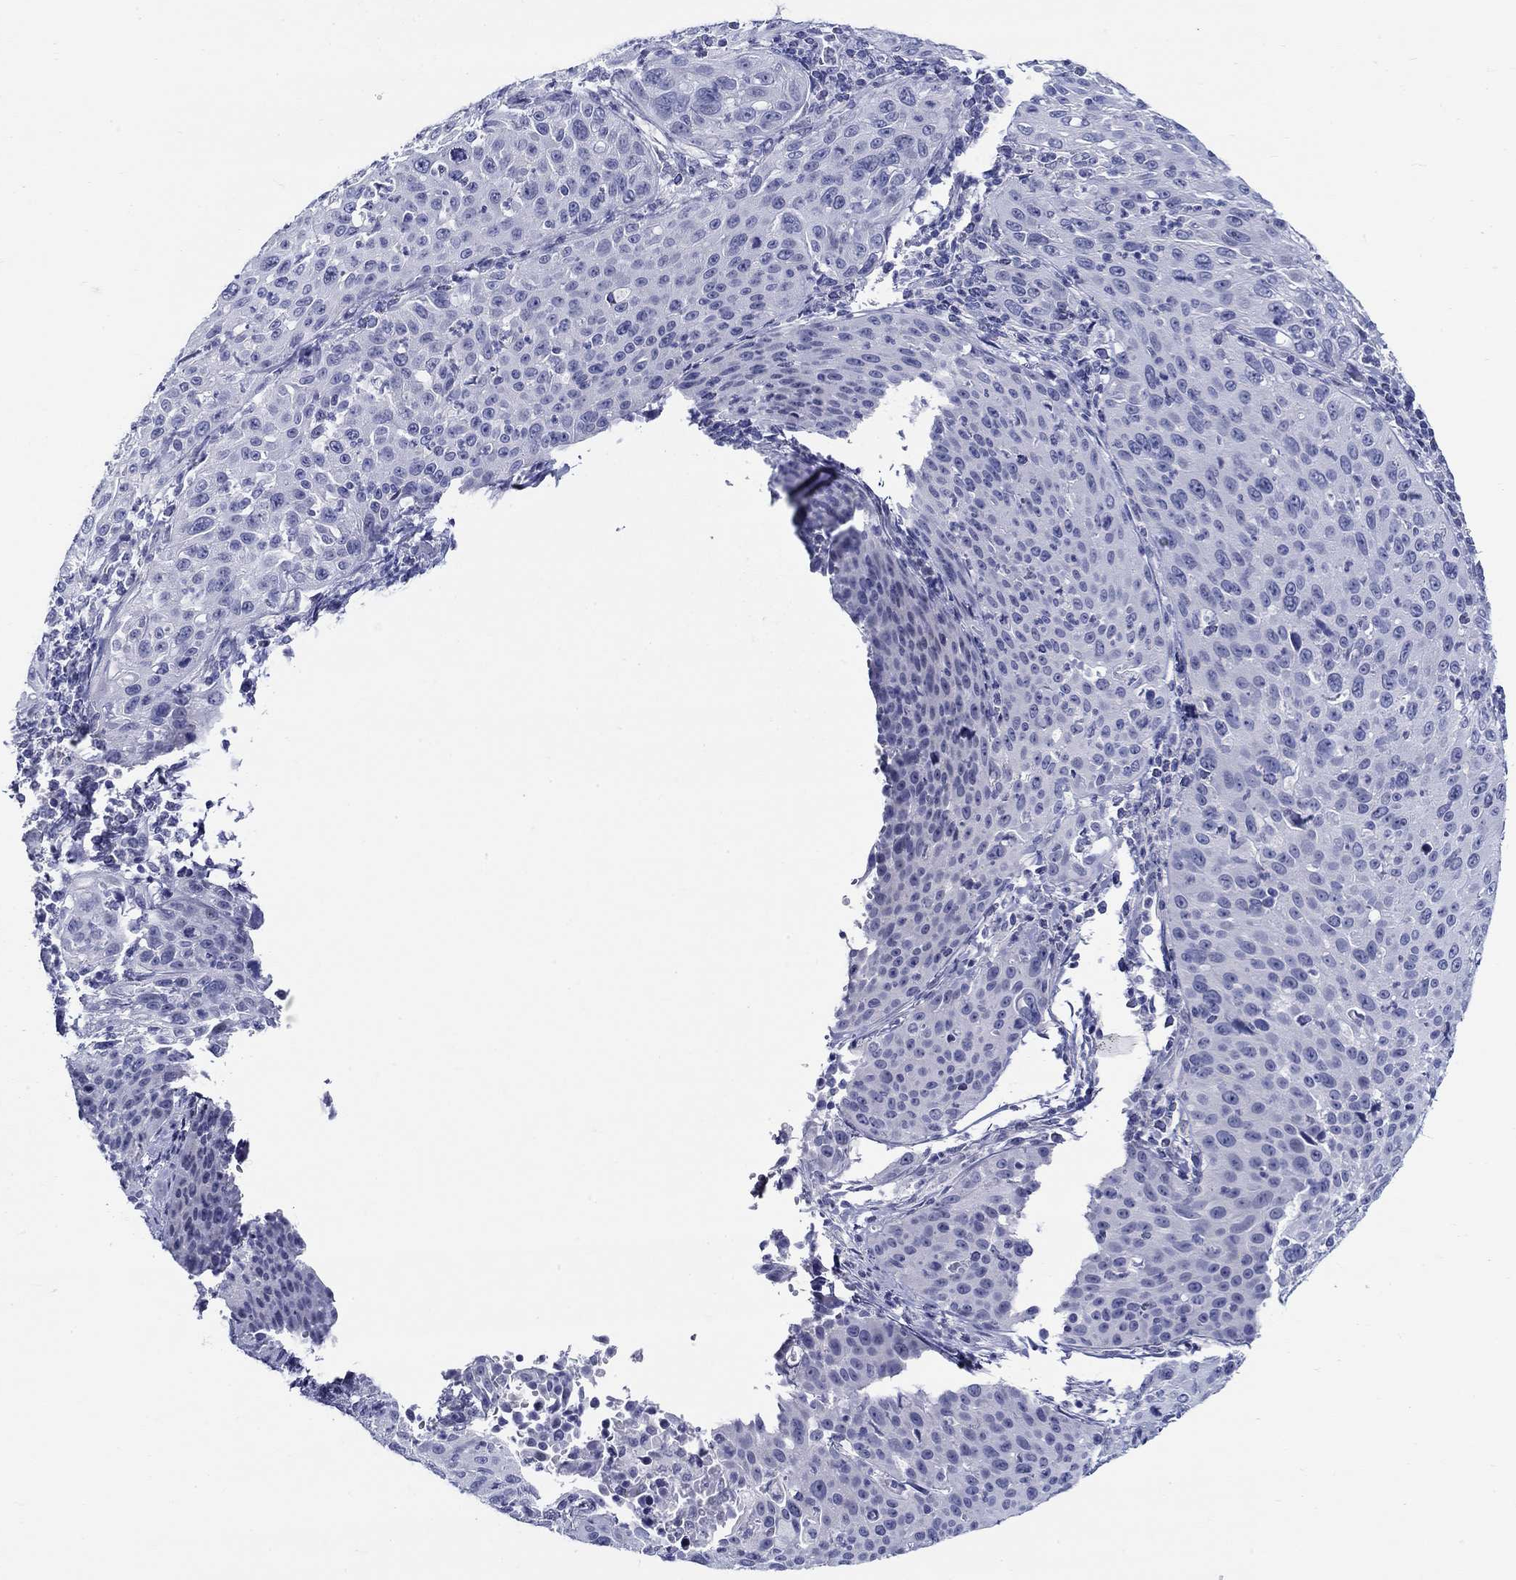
{"staining": {"intensity": "negative", "quantity": "none", "location": "none"}, "tissue": "cervical cancer", "cell_type": "Tumor cells", "image_type": "cancer", "snomed": [{"axis": "morphology", "description": "Squamous cell carcinoma, NOS"}, {"axis": "topography", "description": "Cervix"}], "caption": "DAB immunohistochemical staining of human cervical cancer (squamous cell carcinoma) exhibits no significant expression in tumor cells. The staining was performed using DAB (3,3'-diaminobenzidine) to visualize the protein expression in brown, while the nuclei were stained in blue with hematoxylin (Magnification: 20x).", "gene": "CRYGS", "patient": {"sex": "female", "age": 26}}